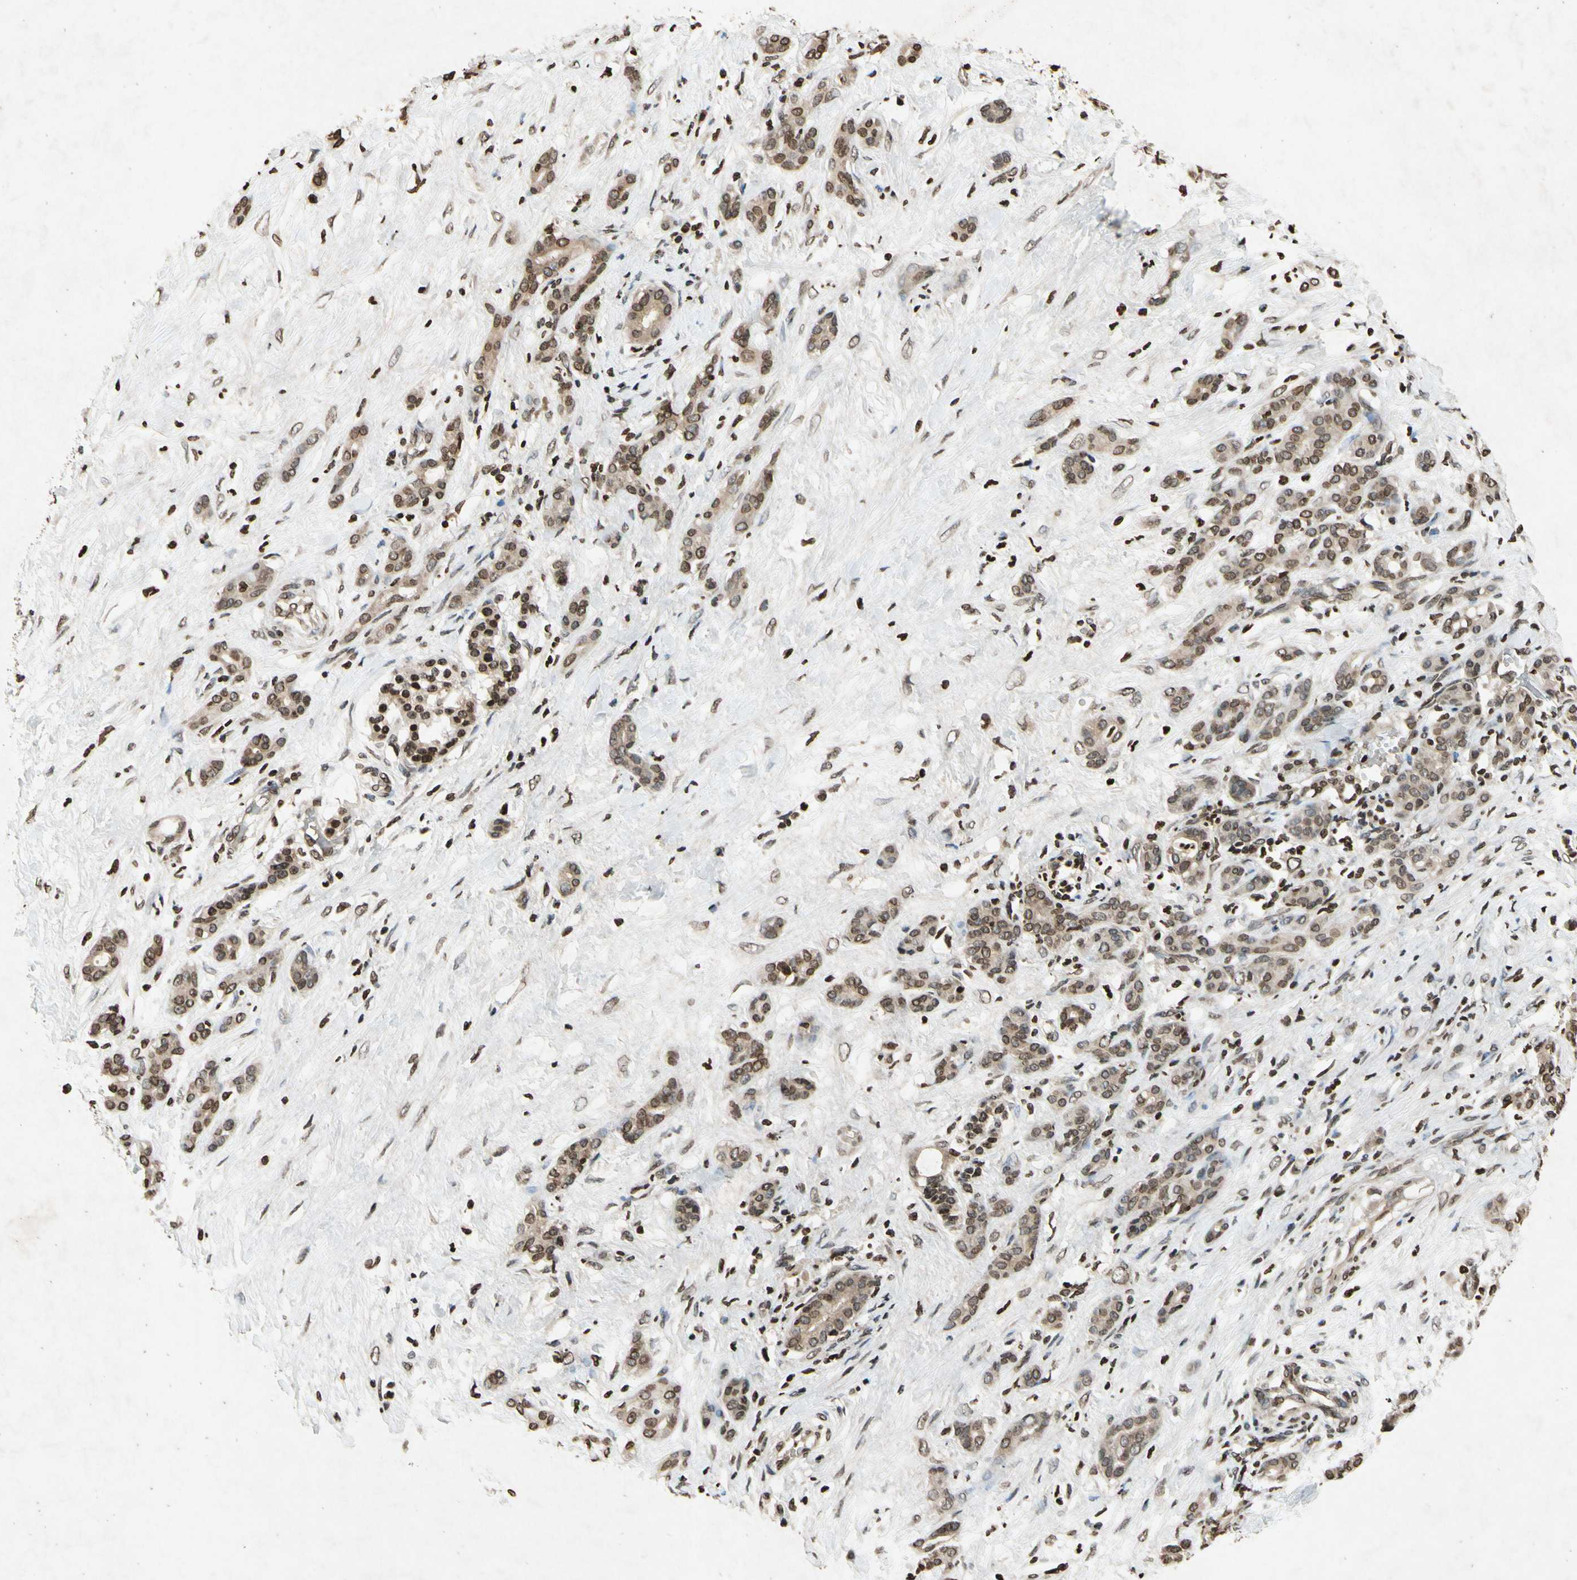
{"staining": {"intensity": "strong", "quantity": ">75%", "location": "cytoplasmic/membranous,nuclear"}, "tissue": "pancreatic cancer", "cell_type": "Tumor cells", "image_type": "cancer", "snomed": [{"axis": "morphology", "description": "Adenocarcinoma, NOS"}, {"axis": "topography", "description": "Pancreas"}], "caption": "A histopathology image of human adenocarcinoma (pancreatic) stained for a protein exhibits strong cytoplasmic/membranous and nuclear brown staining in tumor cells.", "gene": "HOXB3", "patient": {"sex": "male", "age": 41}}